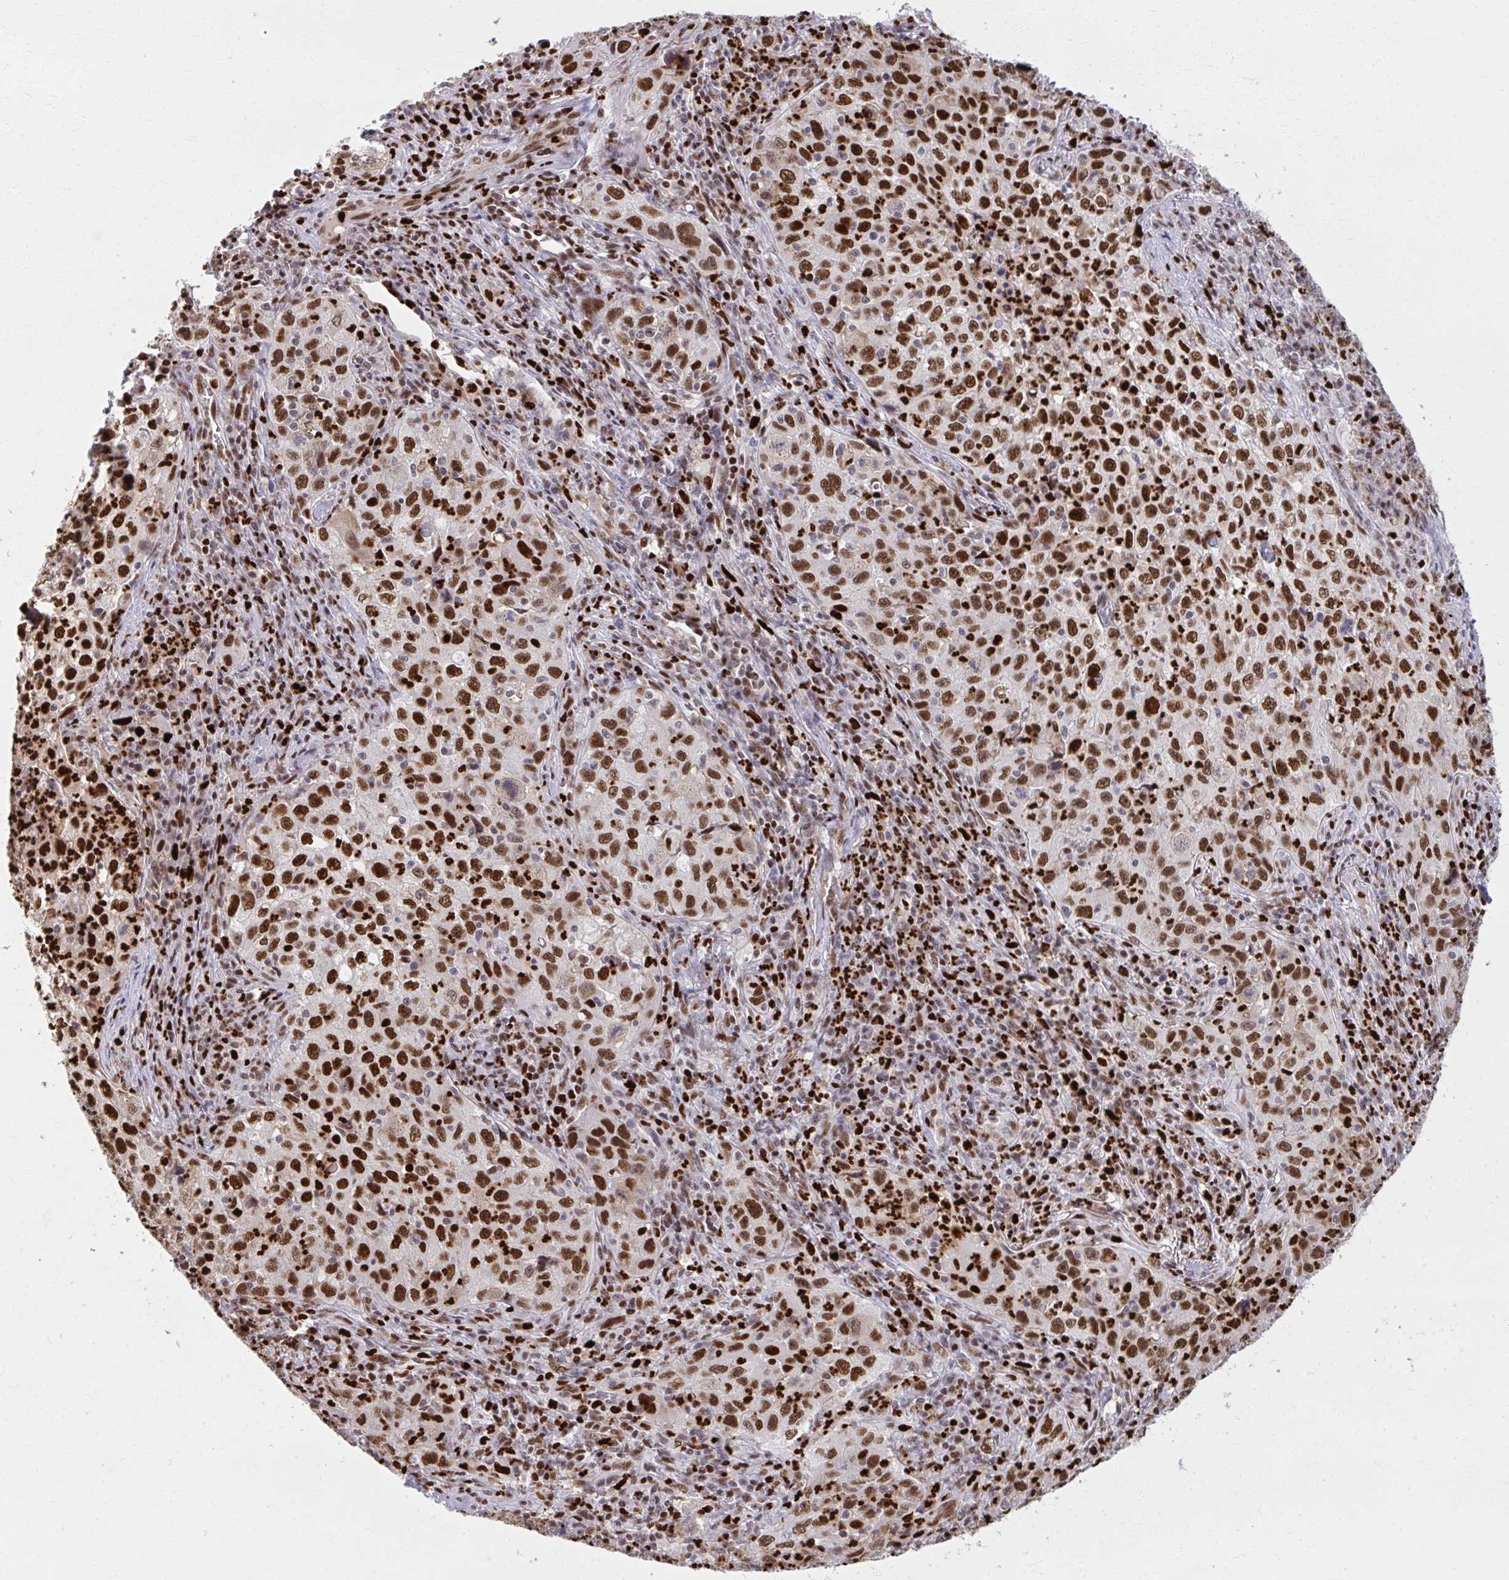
{"staining": {"intensity": "strong", "quantity": ">75%", "location": "nuclear"}, "tissue": "lung cancer", "cell_type": "Tumor cells", "image_type": "cancer", "snomed": [{"axis": "morphology", "description": "Squamous cell carcinoma, NOS"}, {"axis": "topography", "description": "Lung"}], "caption": "Squamous cell carcinoma (lung) stained with immunohistochemistry demonstrates strong nuclear staining in approximately >75% of tumor cells.", "gene": "ZNF559", "patient": {"sex": "male", "age": 71}}